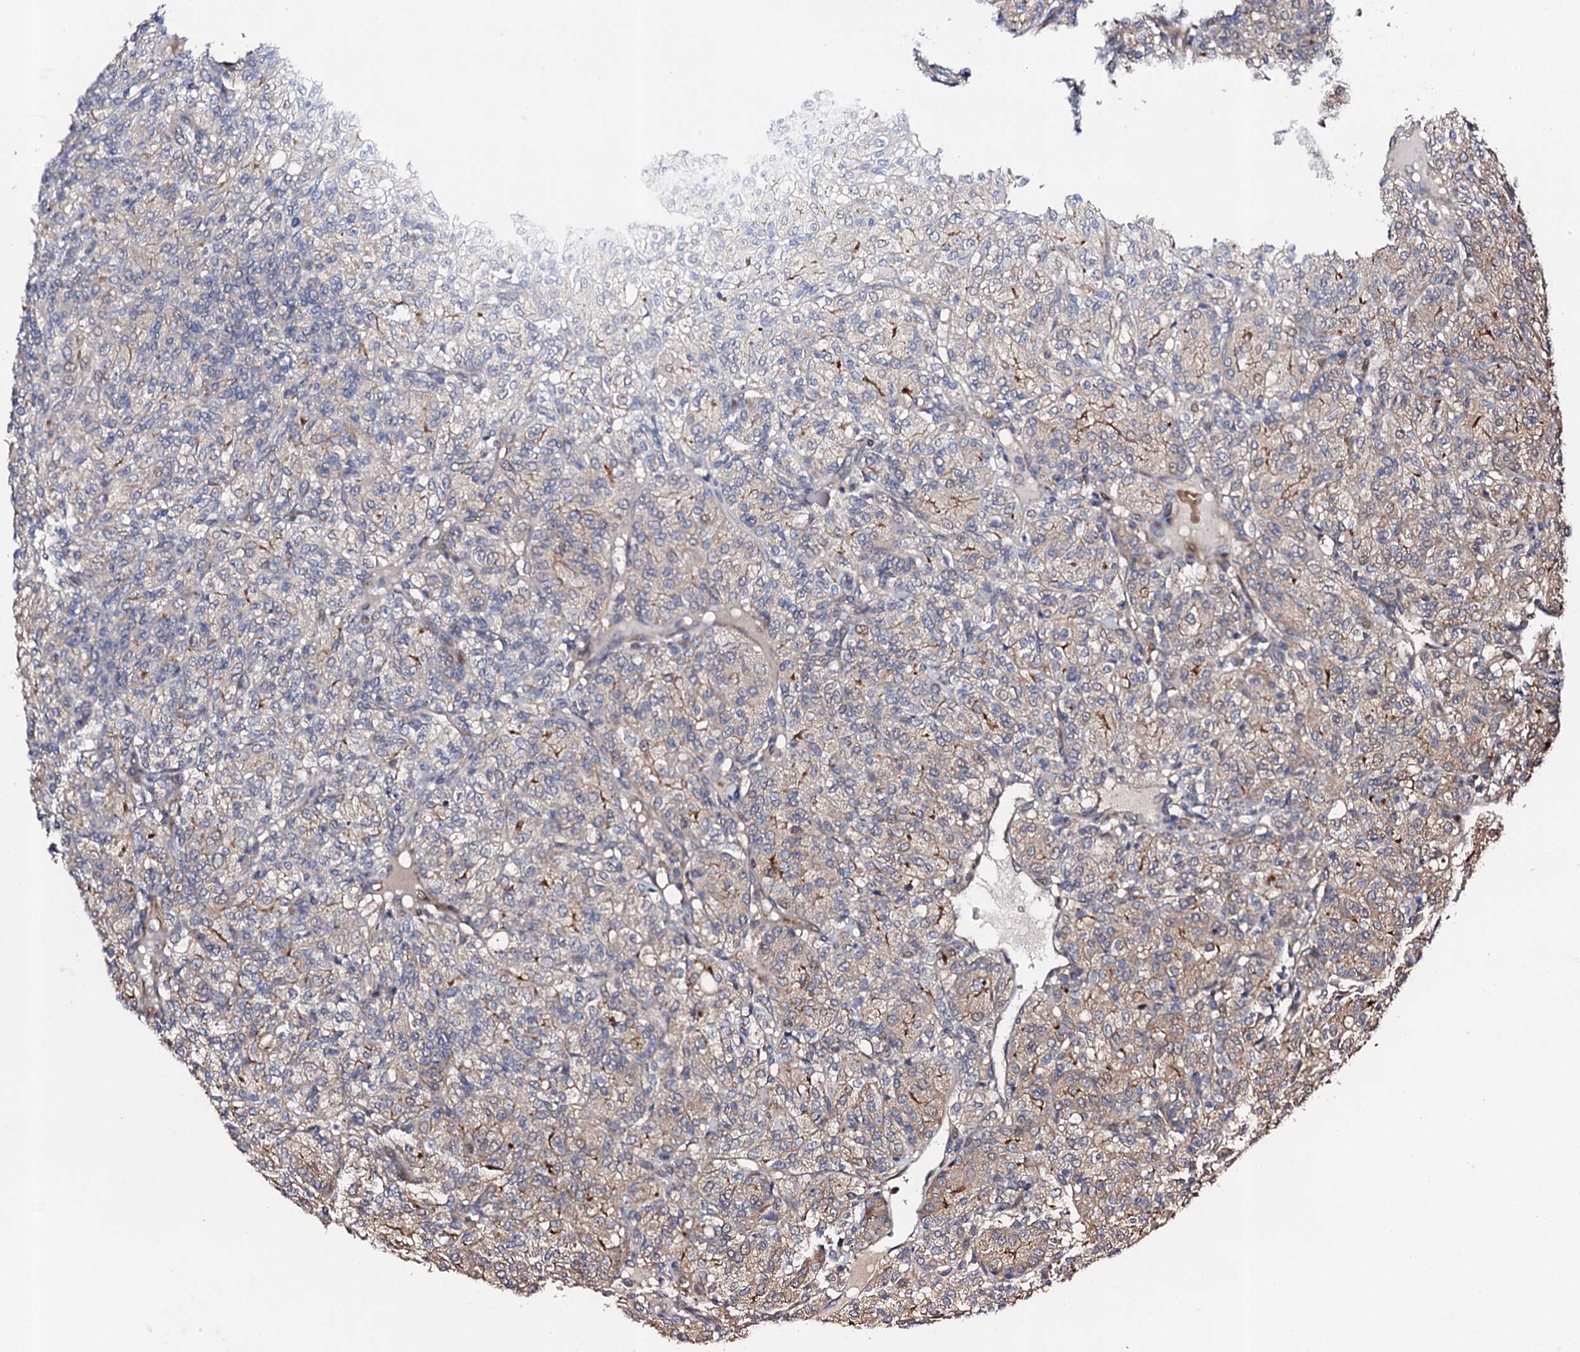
{"staining": {"intensity": "moderate", "quantity": "<25%", "location": "cytoplasmic/membranous"}, "tissue": "renal cancer", "cell_type": "Tumor cells", "image_type": "cancer", "snomed": [{"axis": "morphology", "description": "Adenocarcinoma, NOS"}, {"axis": "topography", "description": "Kidney"}], "caption": "Immunohistochemical staining of human renal adenocarcinoma displays moderate cytoplasmic/membranous protein positivity in about <25% of tumor cells.", "gene": "CIAO2A", "patient": {"sex": "male", "age": 77}}